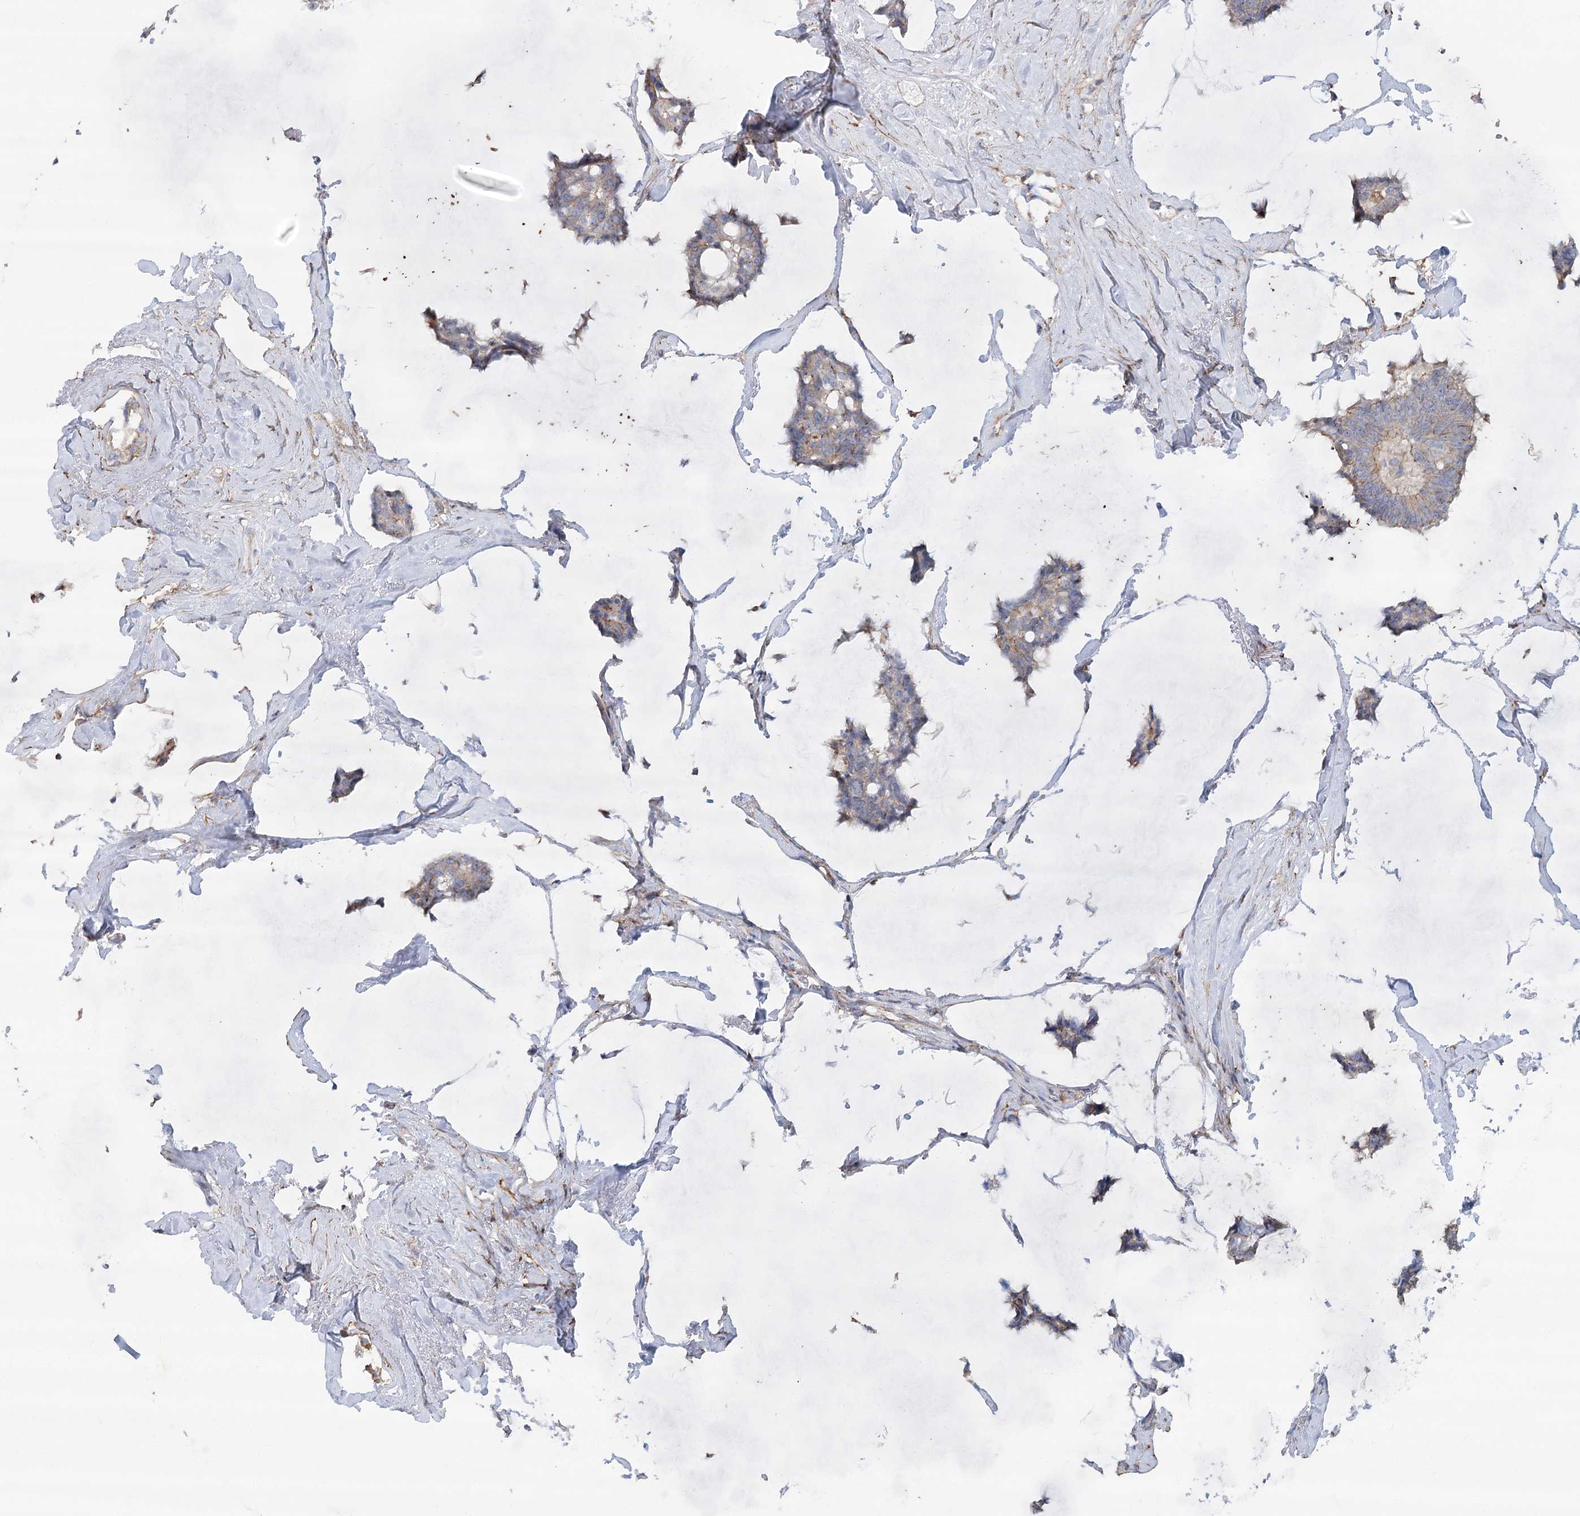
{"staining": {"intensity": "weak", "quantity": "25%-75%", "location": "cytoplasmic/membranous"}, "tissue": "breast cancer", "cell_type": "Tumor cells", "image_type": "cancer", "snomed": [{"axis": "morphology", "description": "Duct carcinoma"}, {"axis": "topography", "description": "Breast"}], "caption": "This histopathology image displays intraductal carcinoma (breast) stained with immunohistochemistry to label a protein in brown. The cytoplasmic/membranous of tumor cells show weak positivity for the protein. Nuclei are counter-stained blue.", "gene": "LARP1B", "patient": {"sex": "female", "age": 93}}